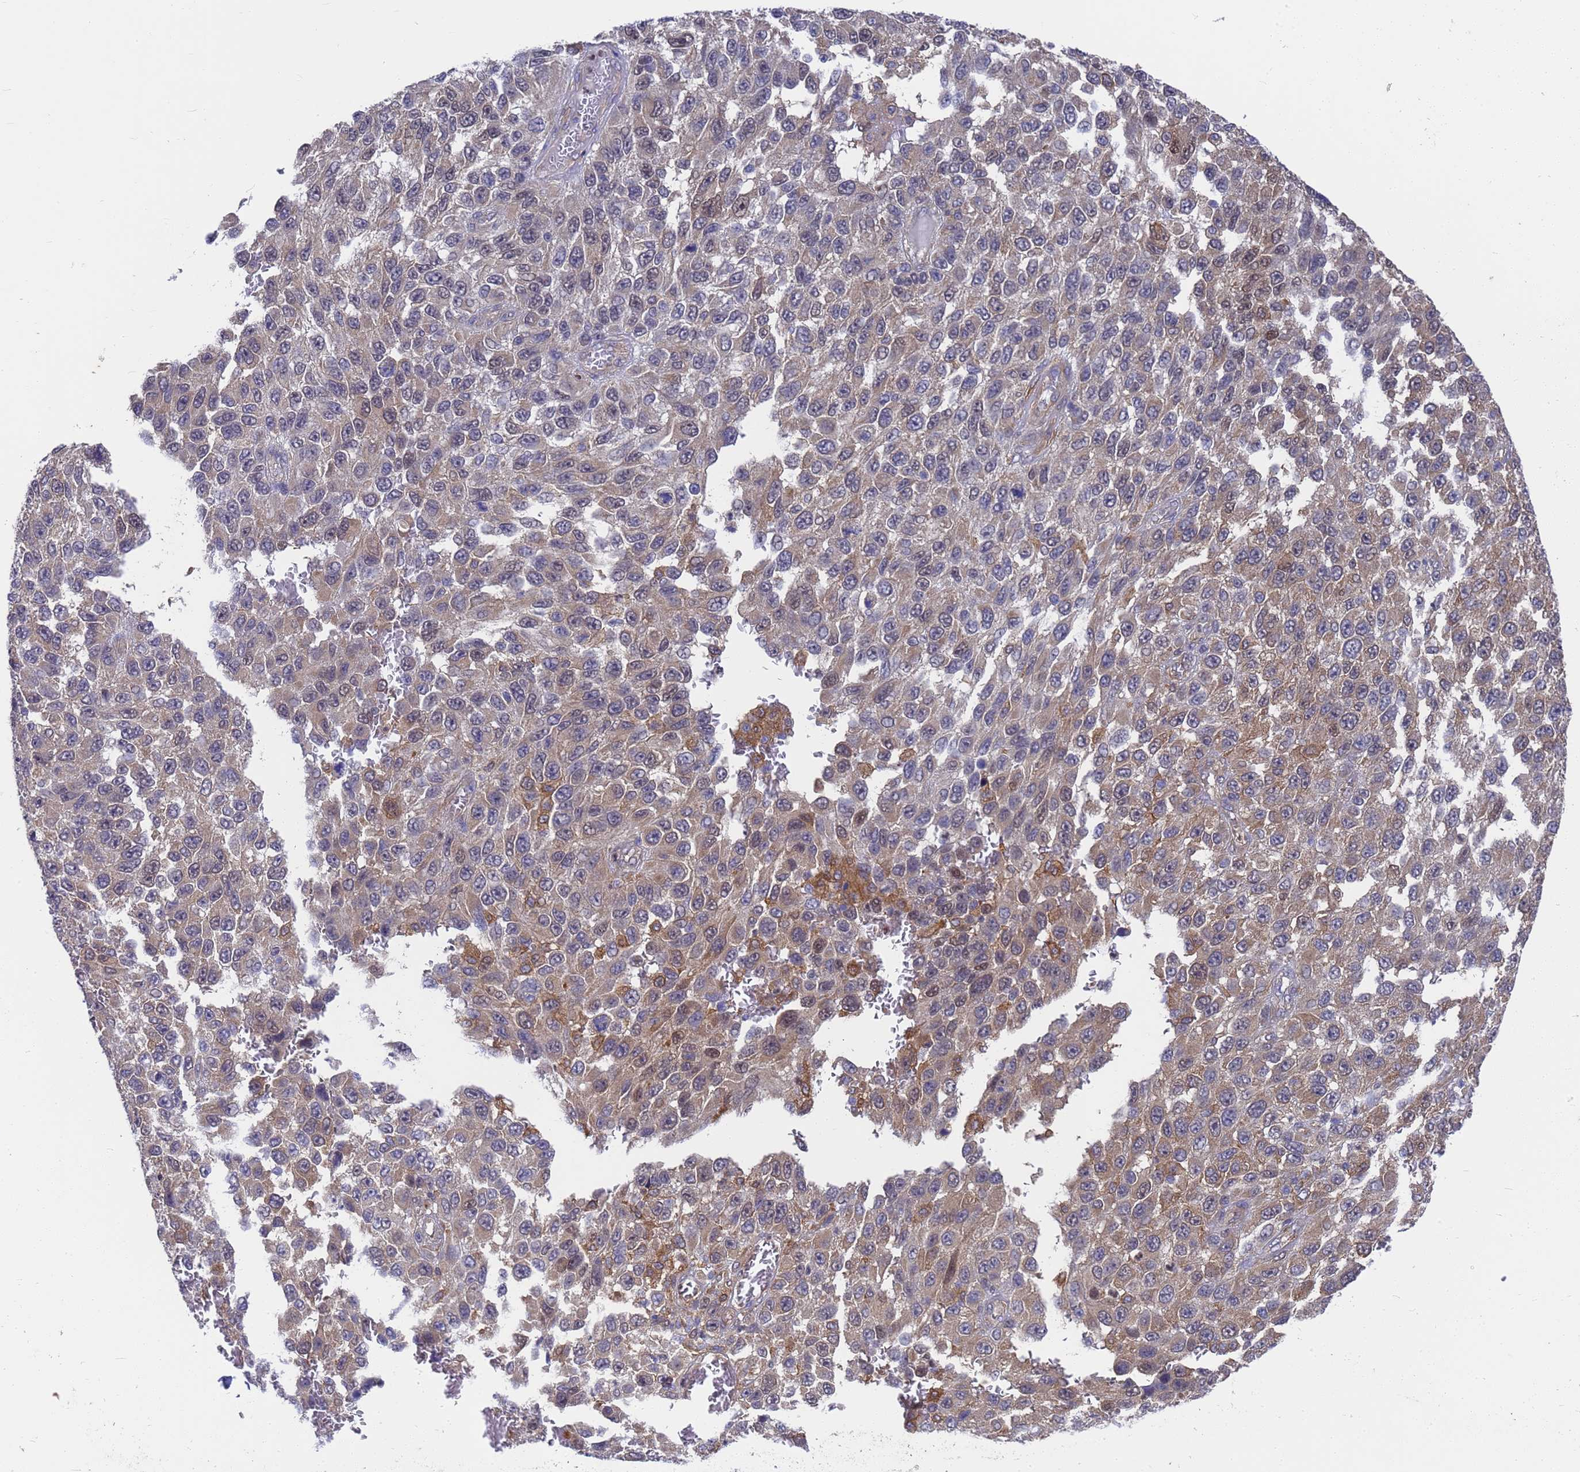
{"staining": {"intensity": "moderate", "quantity": "<25%", "location": "cytoplasmic/membranous"}, "tissue": "melanoma", "cell_type": "Tumor cells", "image_type": "cancer", "snomed": [{"axis": "morphology", "description": "Normal tissue, NOS"}, {"axis": "morphology", "description": "Malignant melanoma, NOS"}, {"axis": "topography", "description": "Skin"}], "caption": "This micrograph shows immunohistochemistry staining of malignant melanoma, with low moderate cytoplasmic/membranous expression in approximately <25% of tumor cells.", "gene": "SLC35E2B", "patient": {"sex": "female", "age": 96}}